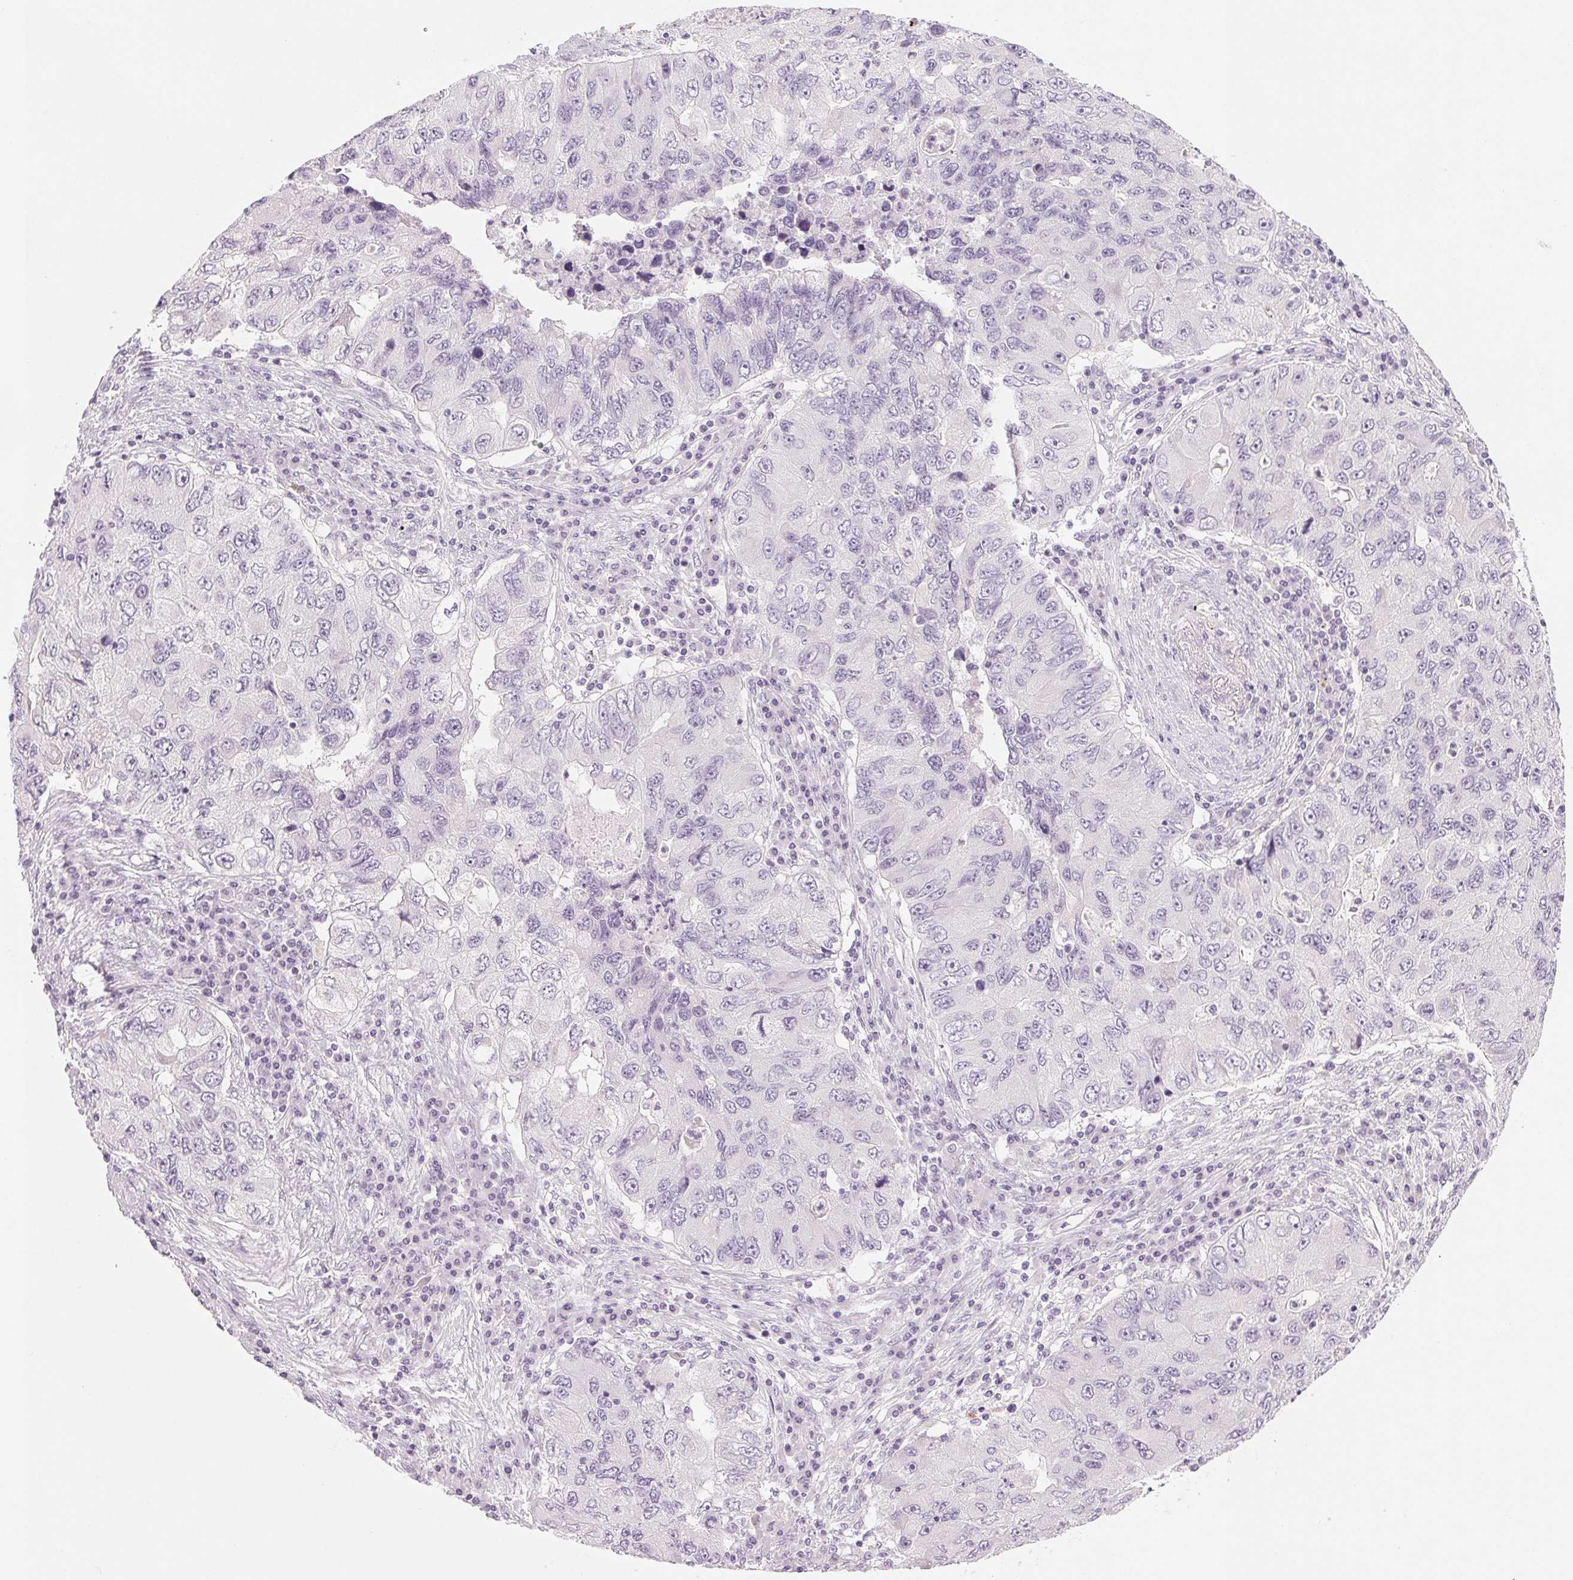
{"staining": {"intensity": "negative", "quantity": "none", "location": "none"}, "tissue": "lung cancer", "cell_type": "Tumor cells", "image_type": "cancer", "snomed": [{"axis": "morphology", "description": "Adenocarcinoma, NOS"}, {"axis": "morphology", "description": "Adenocarcinoma, metastatic, NOS"}, {"axis": "topography", "description": "Lymph node"}, {"axis": "topography", "description": "Lung"}], "caption": "This is a photomicrograph of IHC staining of lung cancer (metastatic adenocarcinoma), which shows no positivity in tumor cells.", "gene": "EHHADH", "patient": {"sex": "female", "age": 54}}